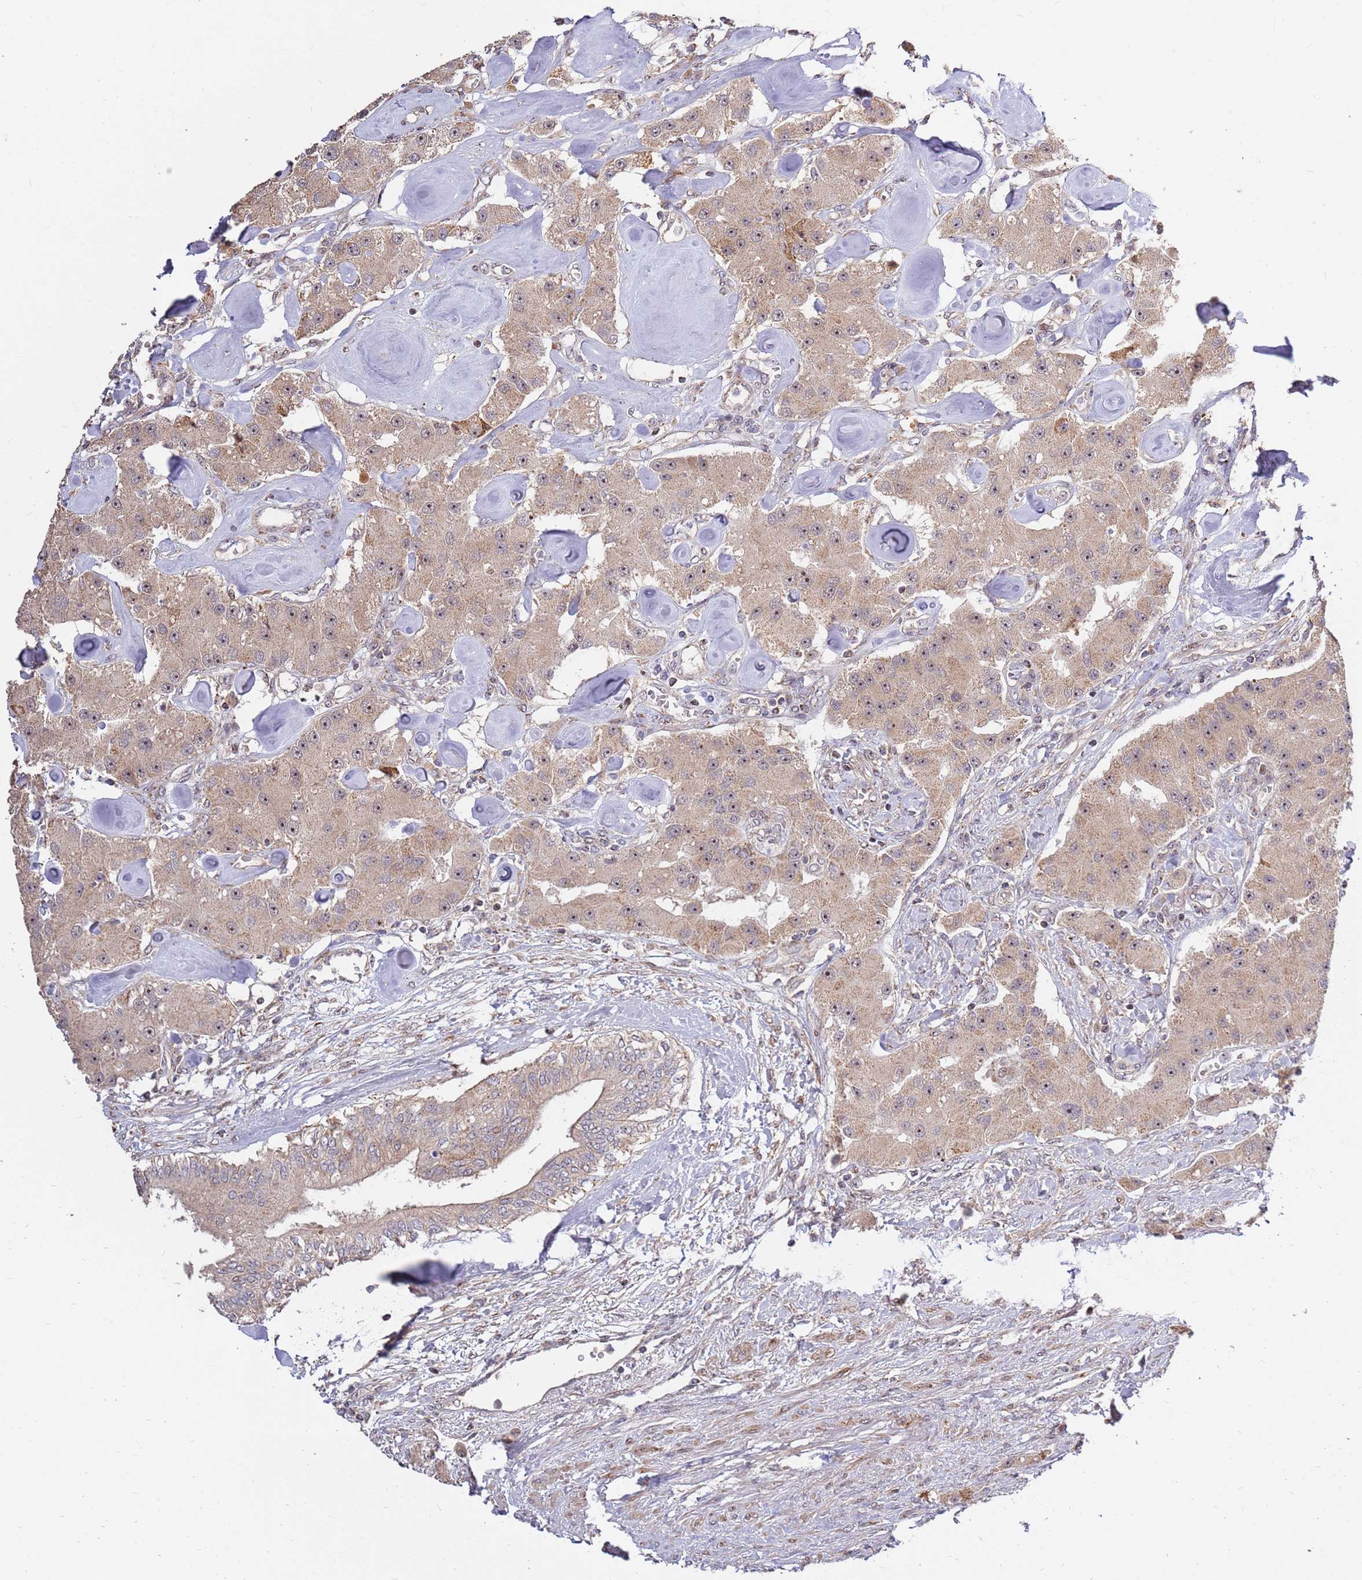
{"staining": {"intensity": "moderate", "quantity": ">75%", "location": "cytoplasmic/membranous,nuclear"}, "tissue": "carcinoid", "cell_type": "Tumor cells", "image_type": "cancer", "snomed": [{"axis": "morphology", "description": "Carcinoid, malignant, NOS"}, {"axis": "topography", "description": "Pancreas"}], "caption": "Tumor cells show medium levels of moderate cytoplasmic/membranous and nuclear expression in approximately >75% of cells in human carcinoid. (DAB IHC with brightfield microscopy, high magnification).", "gene": "KIF25", "patient": {"sex": "male", "age": 41}}